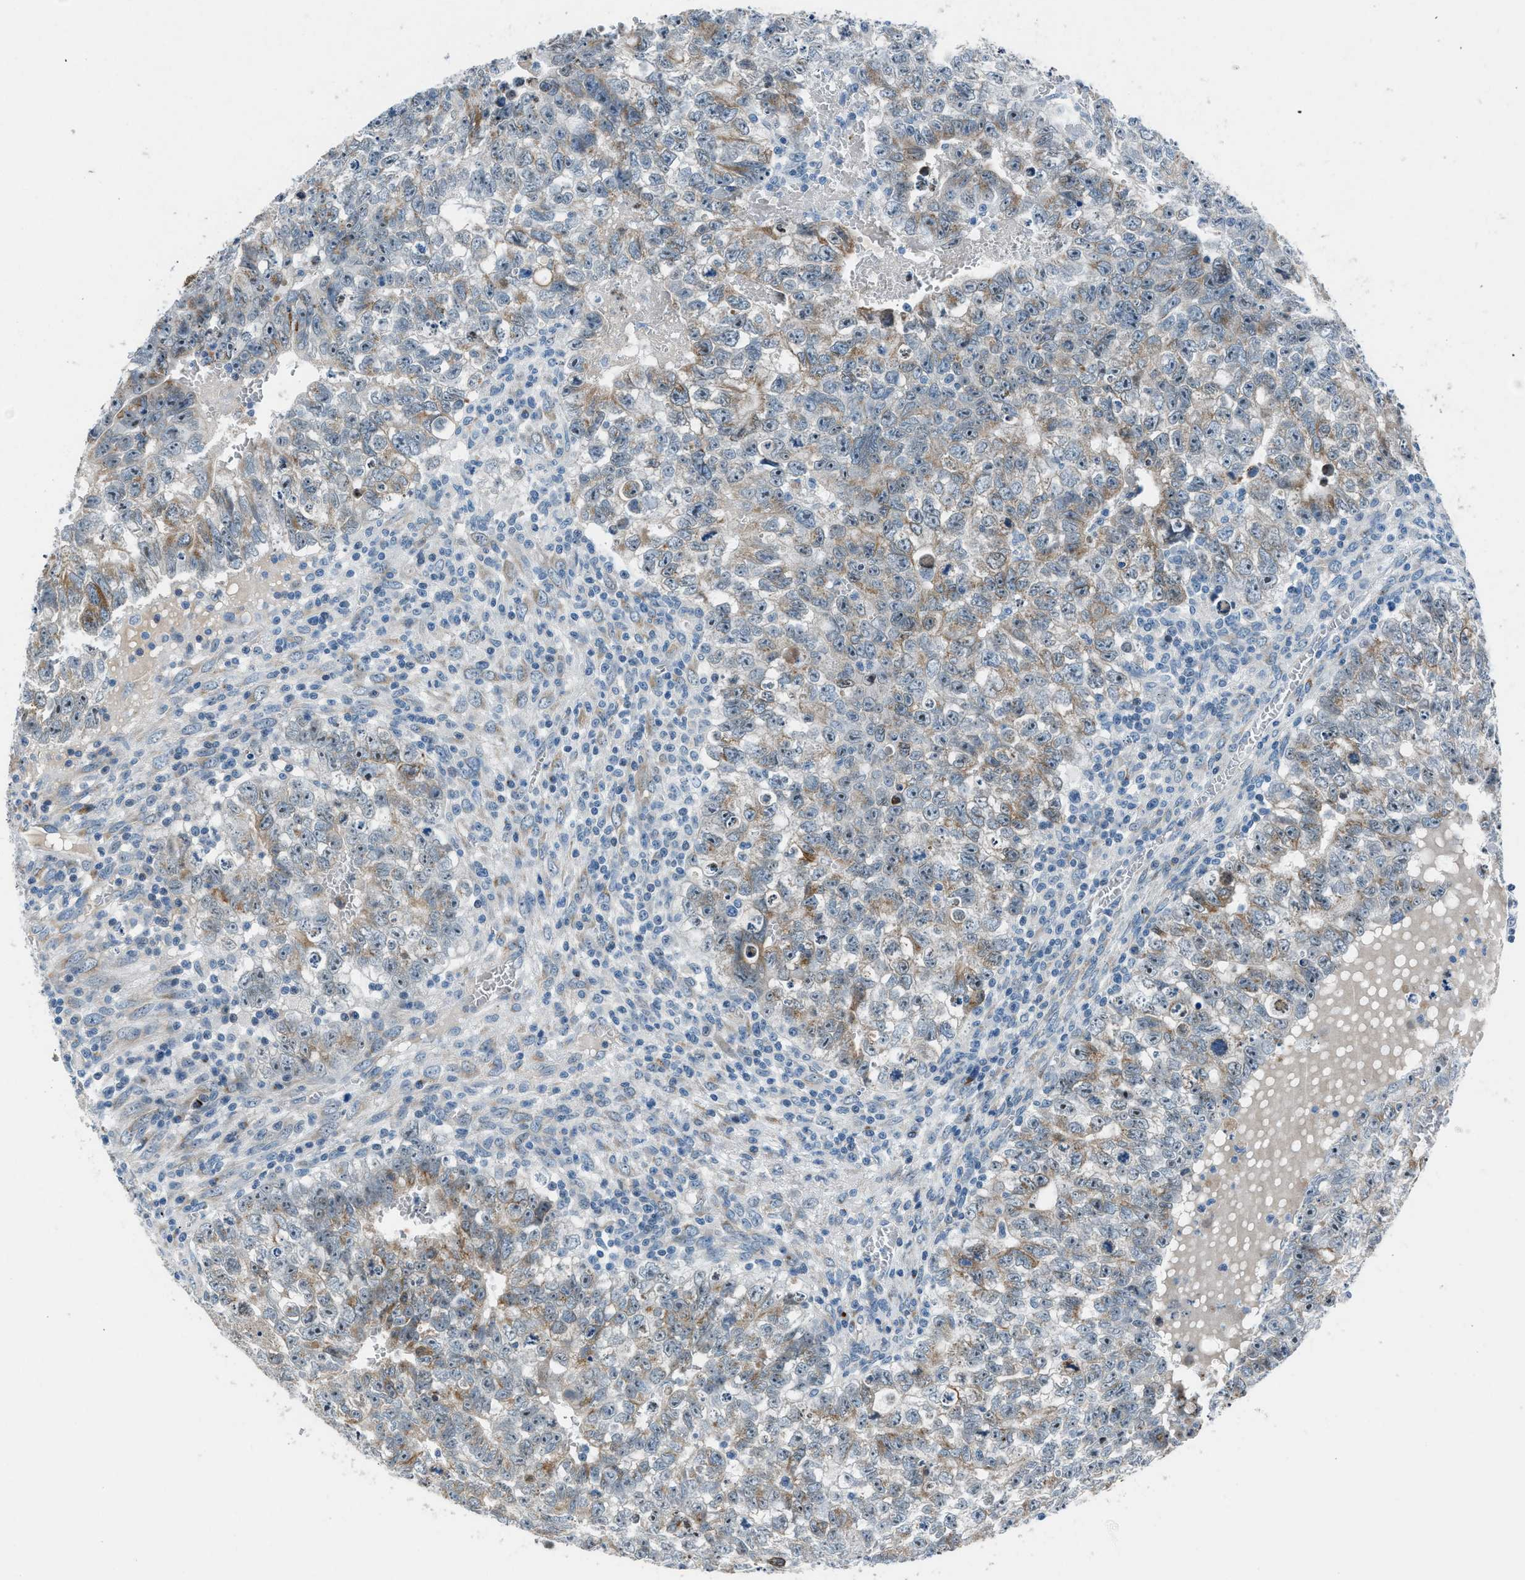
{"staining": {"intensity": "weak", "quantity": ">75%", "location": "cytoplasmic/membranous"}, "tissue": "testis cancer", "cell_type": "Tumor cells", "image_type": "cancer", "snomed": [{"axis": "morphology", "description": "Seminoma, NOS"}, {"axis": "morphology", "description": "Carcinoma, Embryonal, NOS"}, {"axis": "topography", "description": "Testis"}], "caption": "Immunohistochemistry (IHC) photomicrograph of testis cancer (seminoma) stained for a protein (brown), which reveals low levels of weak cytoplasmic/membranous positivity in approximately >75% of tumor cells.", "gene": "RNF41", "patient": {"sex": "male", "age": 38}}